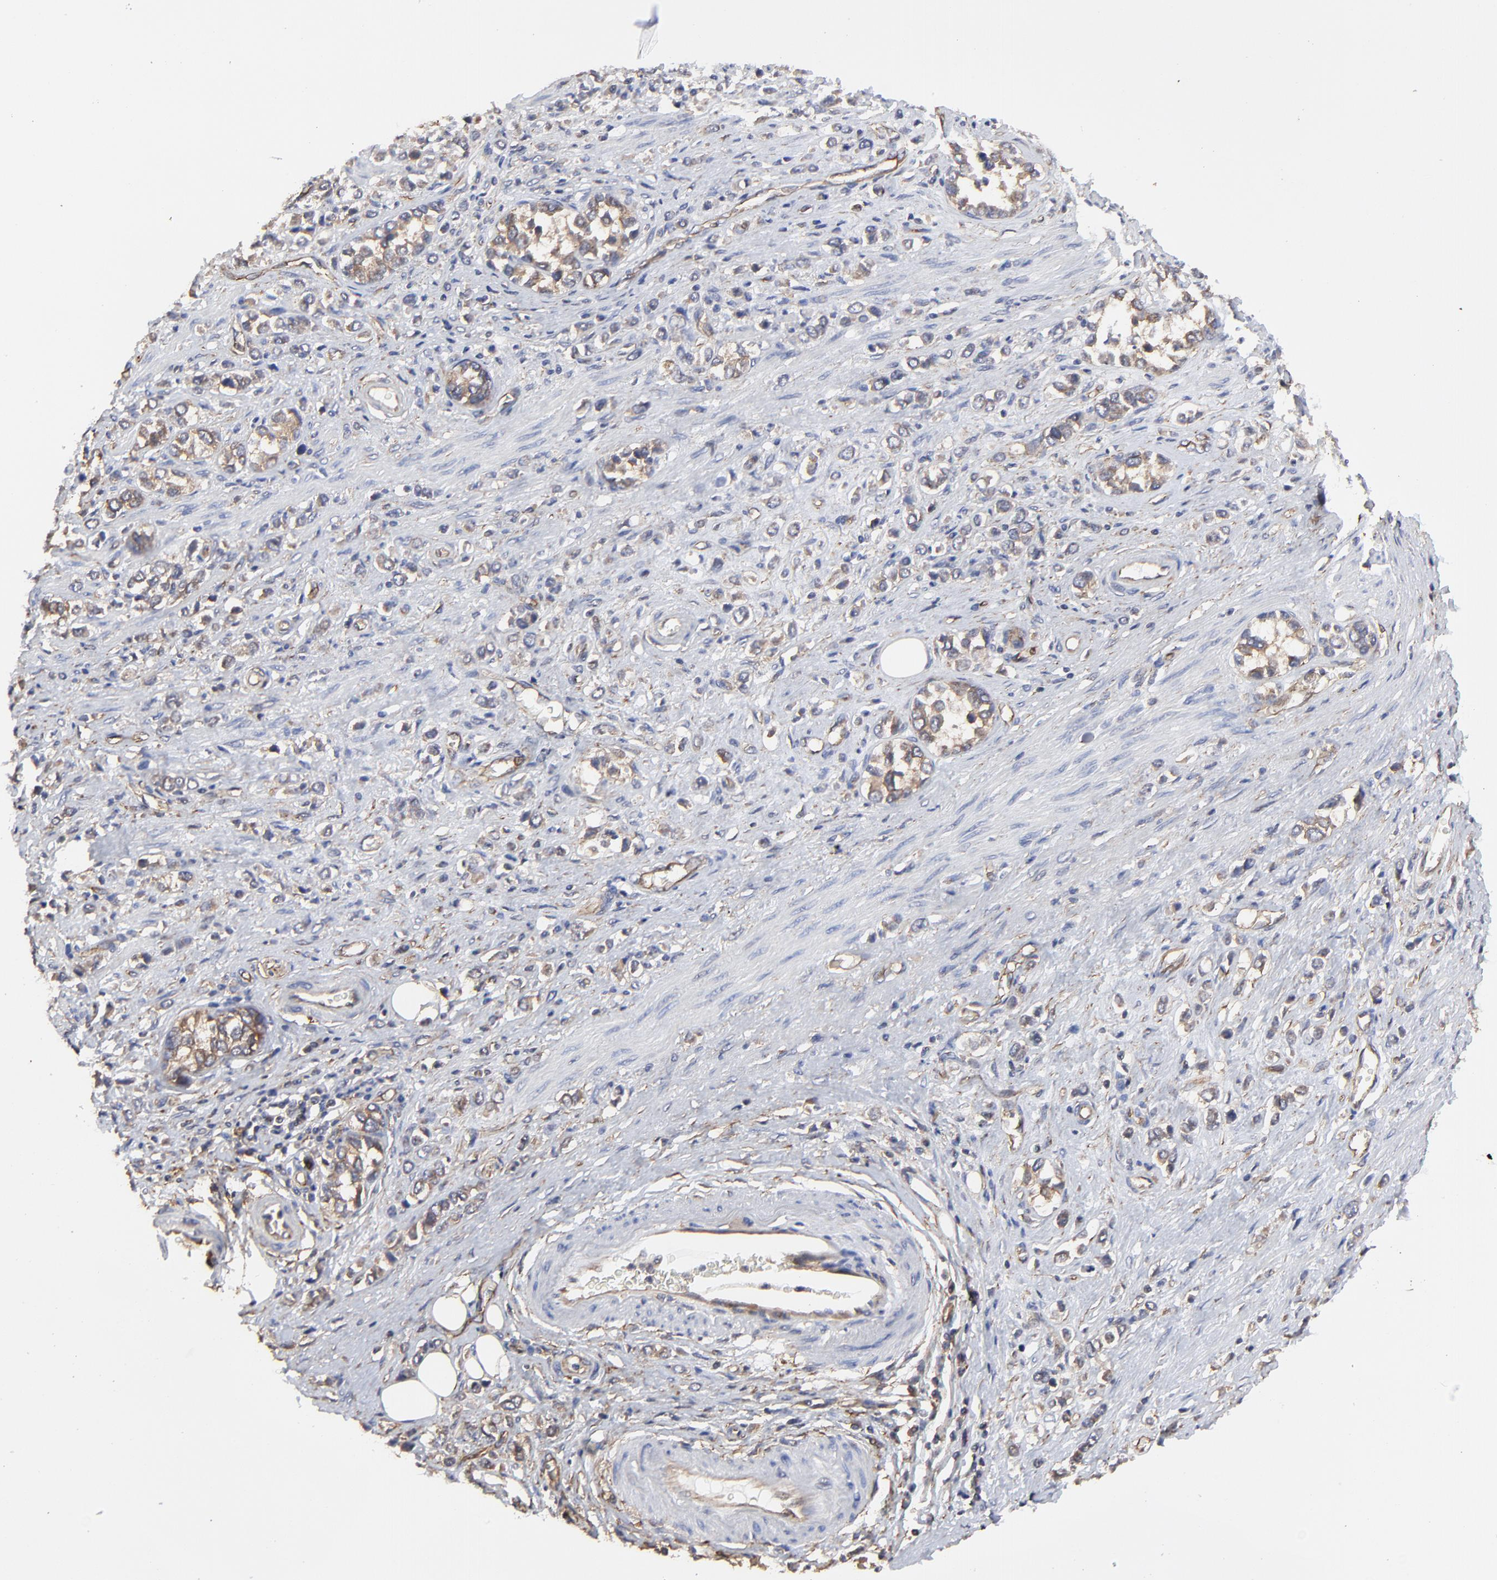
{"staining": {"intensity": "moderate", "quantity": ">75%", "location": "cytoplasmic/membranous"}, "tissue": "stomach cancer", "cell_type": "Tumor cells", "image_type": "cancer", "snomed": [{"axis": "morphology", "description": "Adenocarcinoma, NOS"}, {"axis": "topography", "description": "Stomach, upper"}], "caption": "Protein positivity by immunohistochemistry exhibits moderate cytoplasmic/membranous expression in about >75% of tumor cells in adenocarcinoma (stomach).", "gene": "ARMT1", "patient": {"sex": "male", "age": 76}}